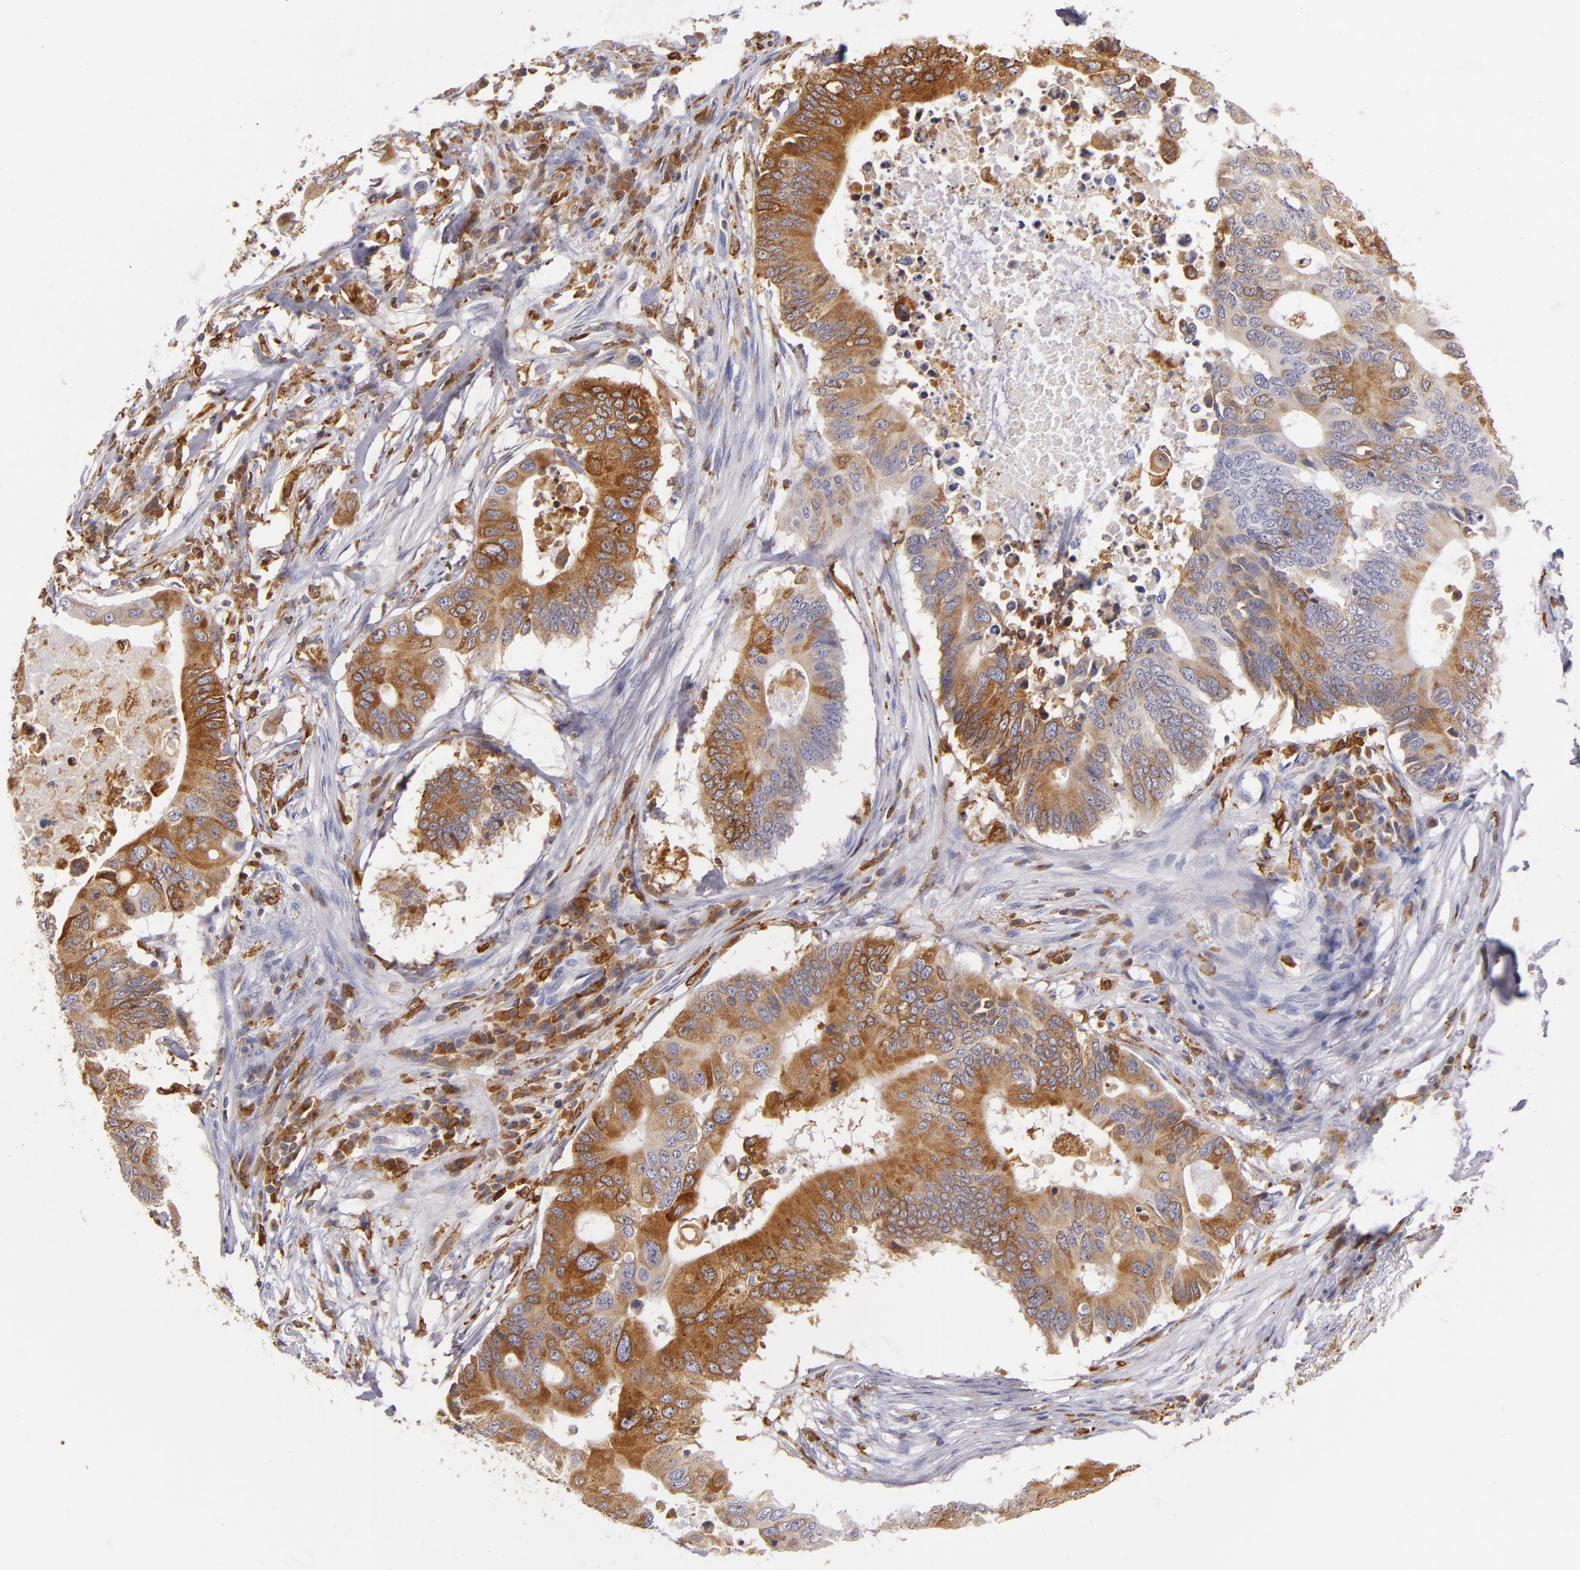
{"staining": {"intensity": "moderate", "quantity": "25%-75%", "location": "cytoplasmic/membranous"}, "tissue": "colorectal cancer", "cell_type": "Tumor cells", "image_type": "cancer", "snomed": [{"axis": "morphology", "description": "Adenocarcinoma, NOS"}, {"axis": "topography", "description": "Colon"}], "caption": "Colorectal adenocarcinoma stained with a protein marker demonstrates moderate staining in tumor cells.", "gene": "CD74", "patient": {"sex": "male", "age": 71}}